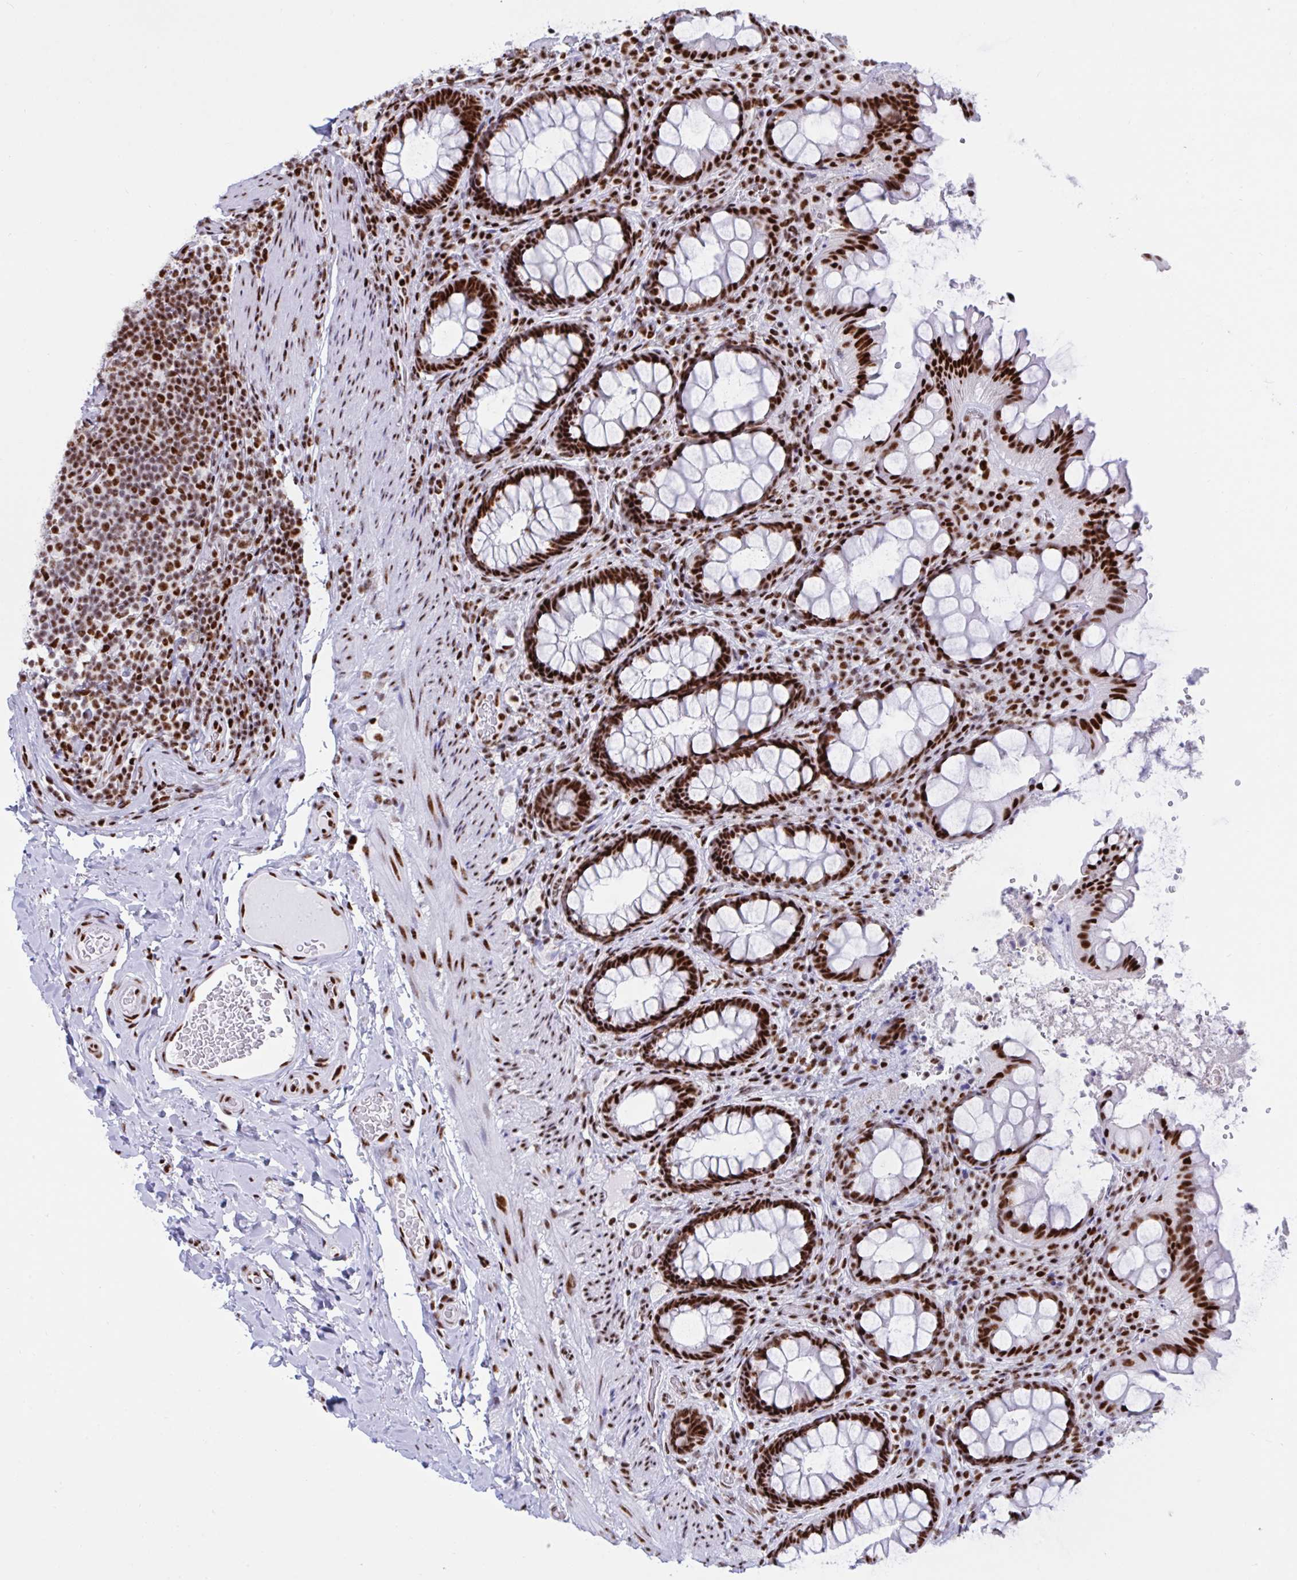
{"staining": {"intensity": "strong", "quantity": ">75%", "location": "nuclear"}, "tissue": "rectum", "cell_type": "Glandular cells", "image_type": "normal", "snomed": [{"axis": "morphology", "description": "Normal tissue, NOS"}, {"axis": "topography", "description": "Rectum"}, {"axis": "topography", "description": "Peripheral nerve tissue"}], "caption": "About >75% of glandular cells in benign human rectum reveal strong nuclear protein staining as visualized by brown immunohistochemical staining.", "gene": "IKZF2", "patient": {"sex": "female", "age": 69}}